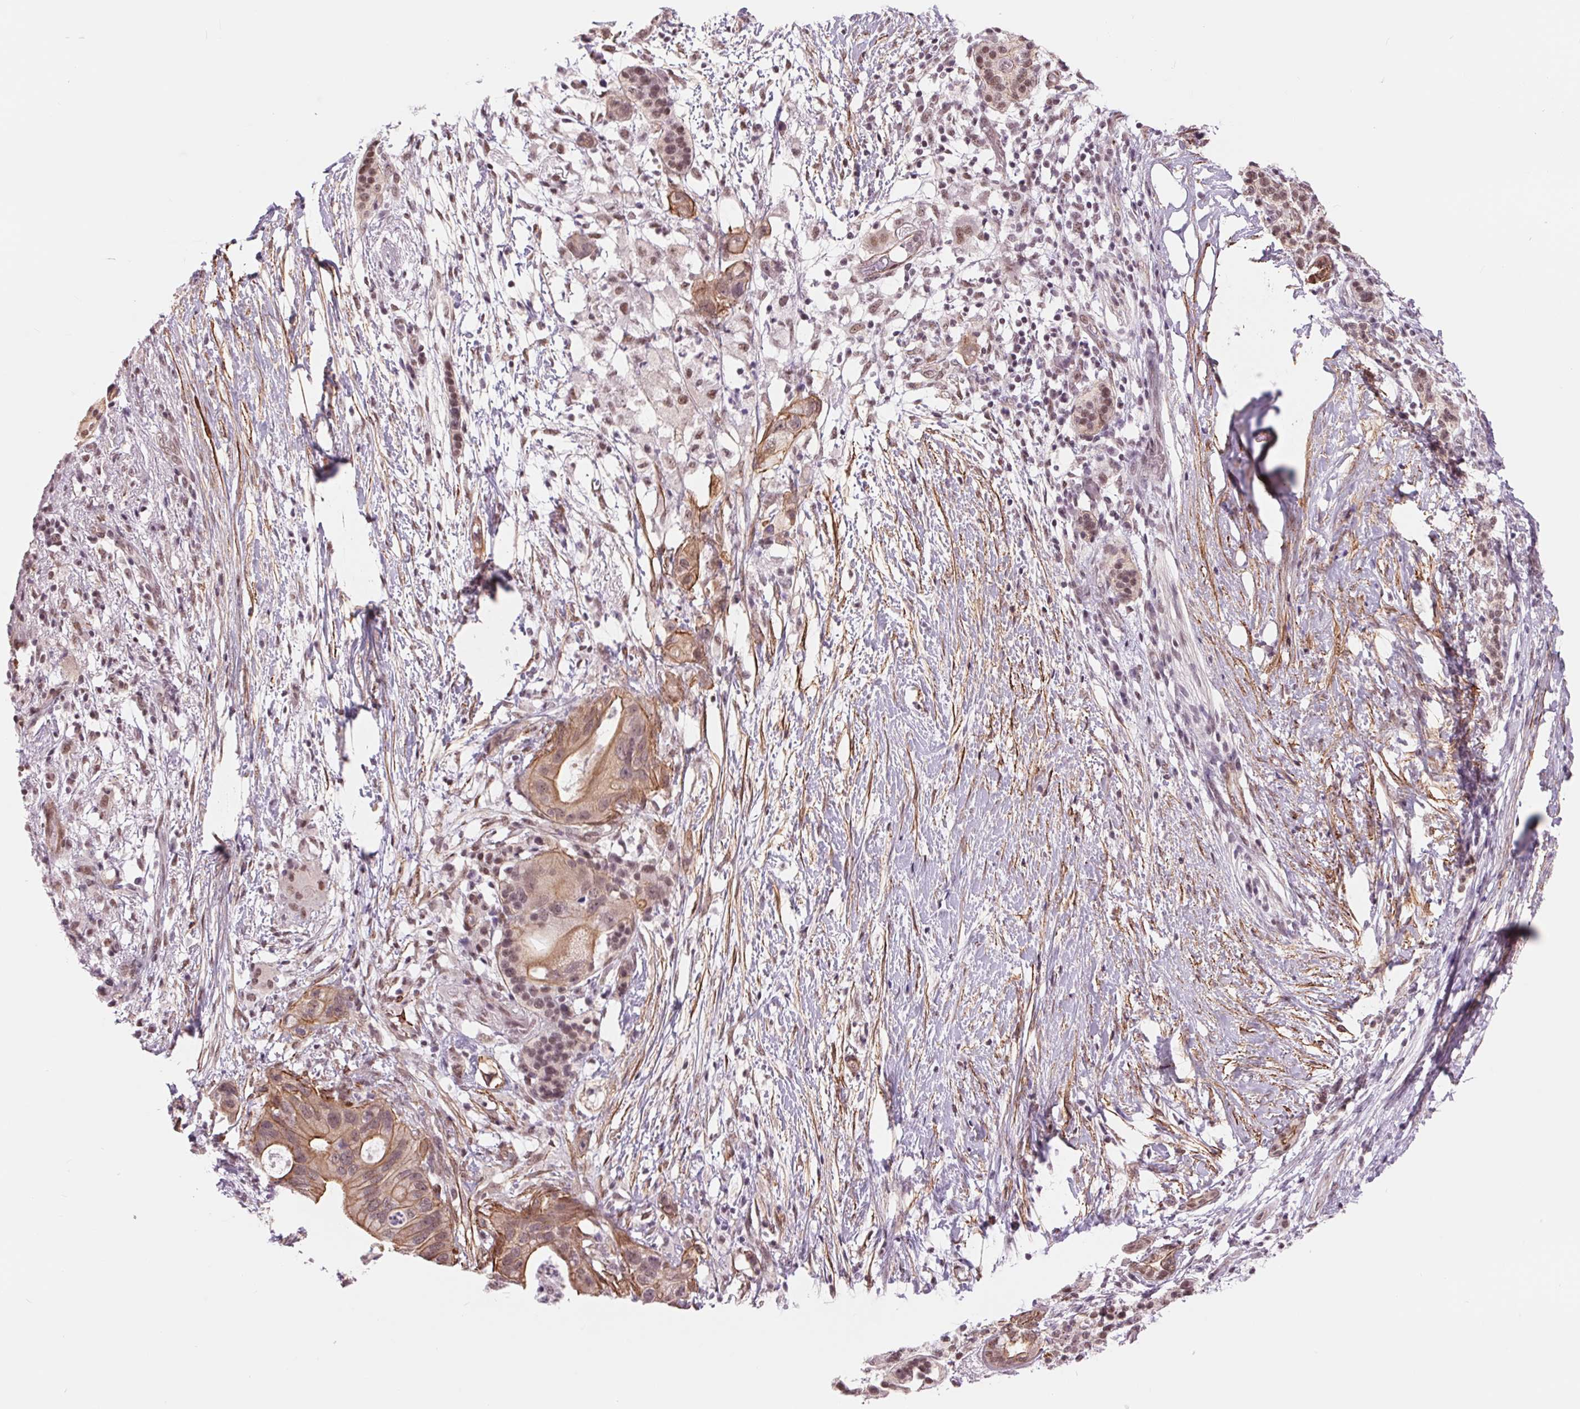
{"staining": {"intensity": "weak", "quantity": ">75%", "location": "cytoplasmic/membranous,nuclear"}, "tissue": "pancreatic cancer", "cell_type": "Tumor cells", "image_type": "cancer", "snomed": [{"axis": "morphology", "description": "Adenocarcinoma, NOS"}, {"axis": "topography", "description": "Pancreas"}], "caption": "This photomicrograph reveals immunohistochemistry (IHC) staining of adenocarcinoma (pancreatic), with low weak cytoplasmic/membranous and nuclear expression in approximately >75% of tumor cells.", "gene": "BCAT1", "patient": {"sex": "female", "age": 72}}